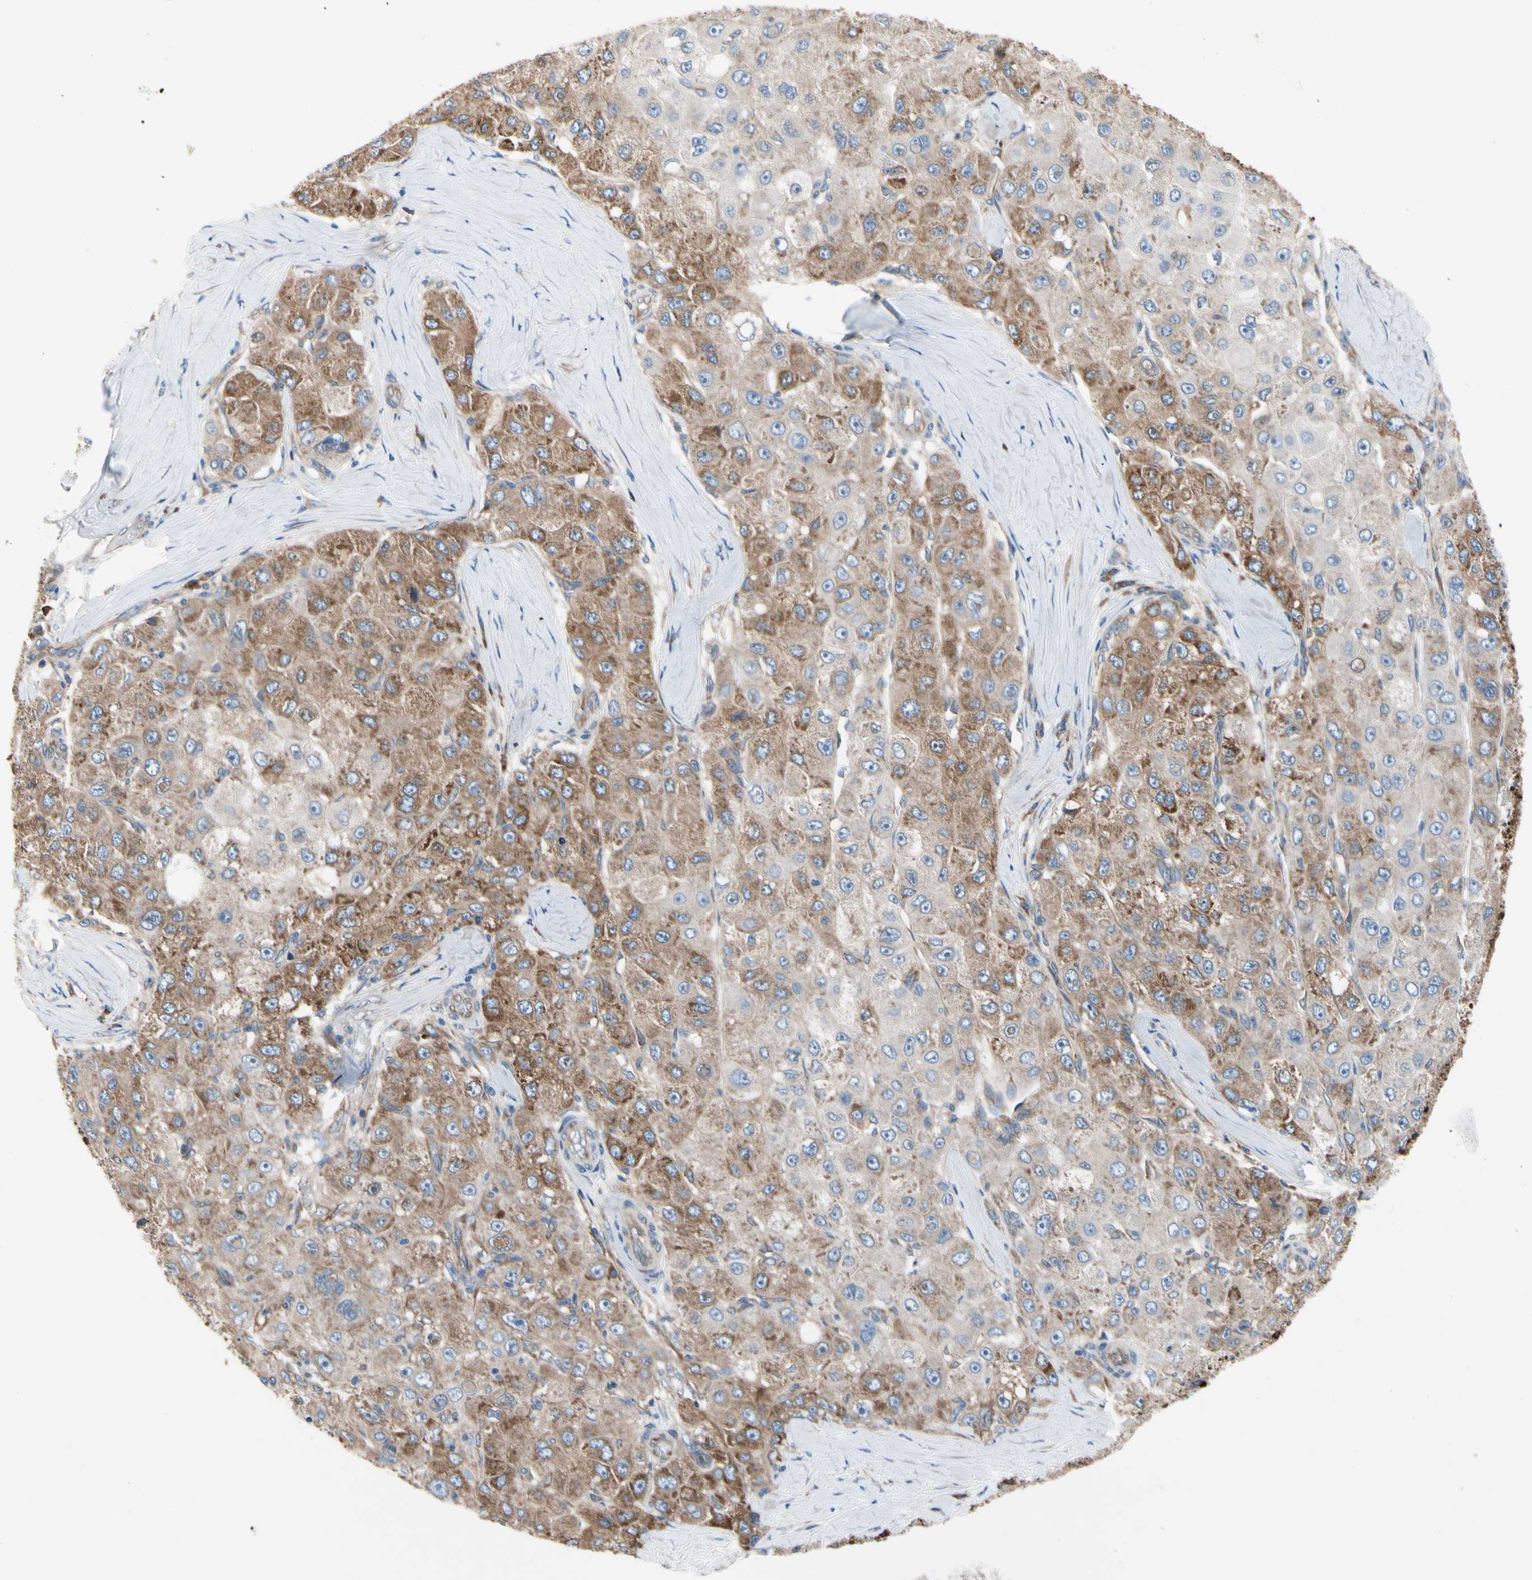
{"staining": {"intensity": "moderate", "quantity": ">75%", "location": "cytoplasmic/membranous"}, "tissue": "liver cancer", "cell_type": "Tumor cells", "image_type": "cancer", "snomed": [{"axis": "morphology", "description": "Carcinoma, Hepatocellular, NOS"}, {"axis": "topography", "description": "Liver"}], "caption": "Liver cancer was stained to show a protein in brown. There is medium levels of moderate cytoplasmic/membranous staining in about >75% of tumor cells.", "gene": "GPHN", "patient": {"sex": "male", "age": 80}}